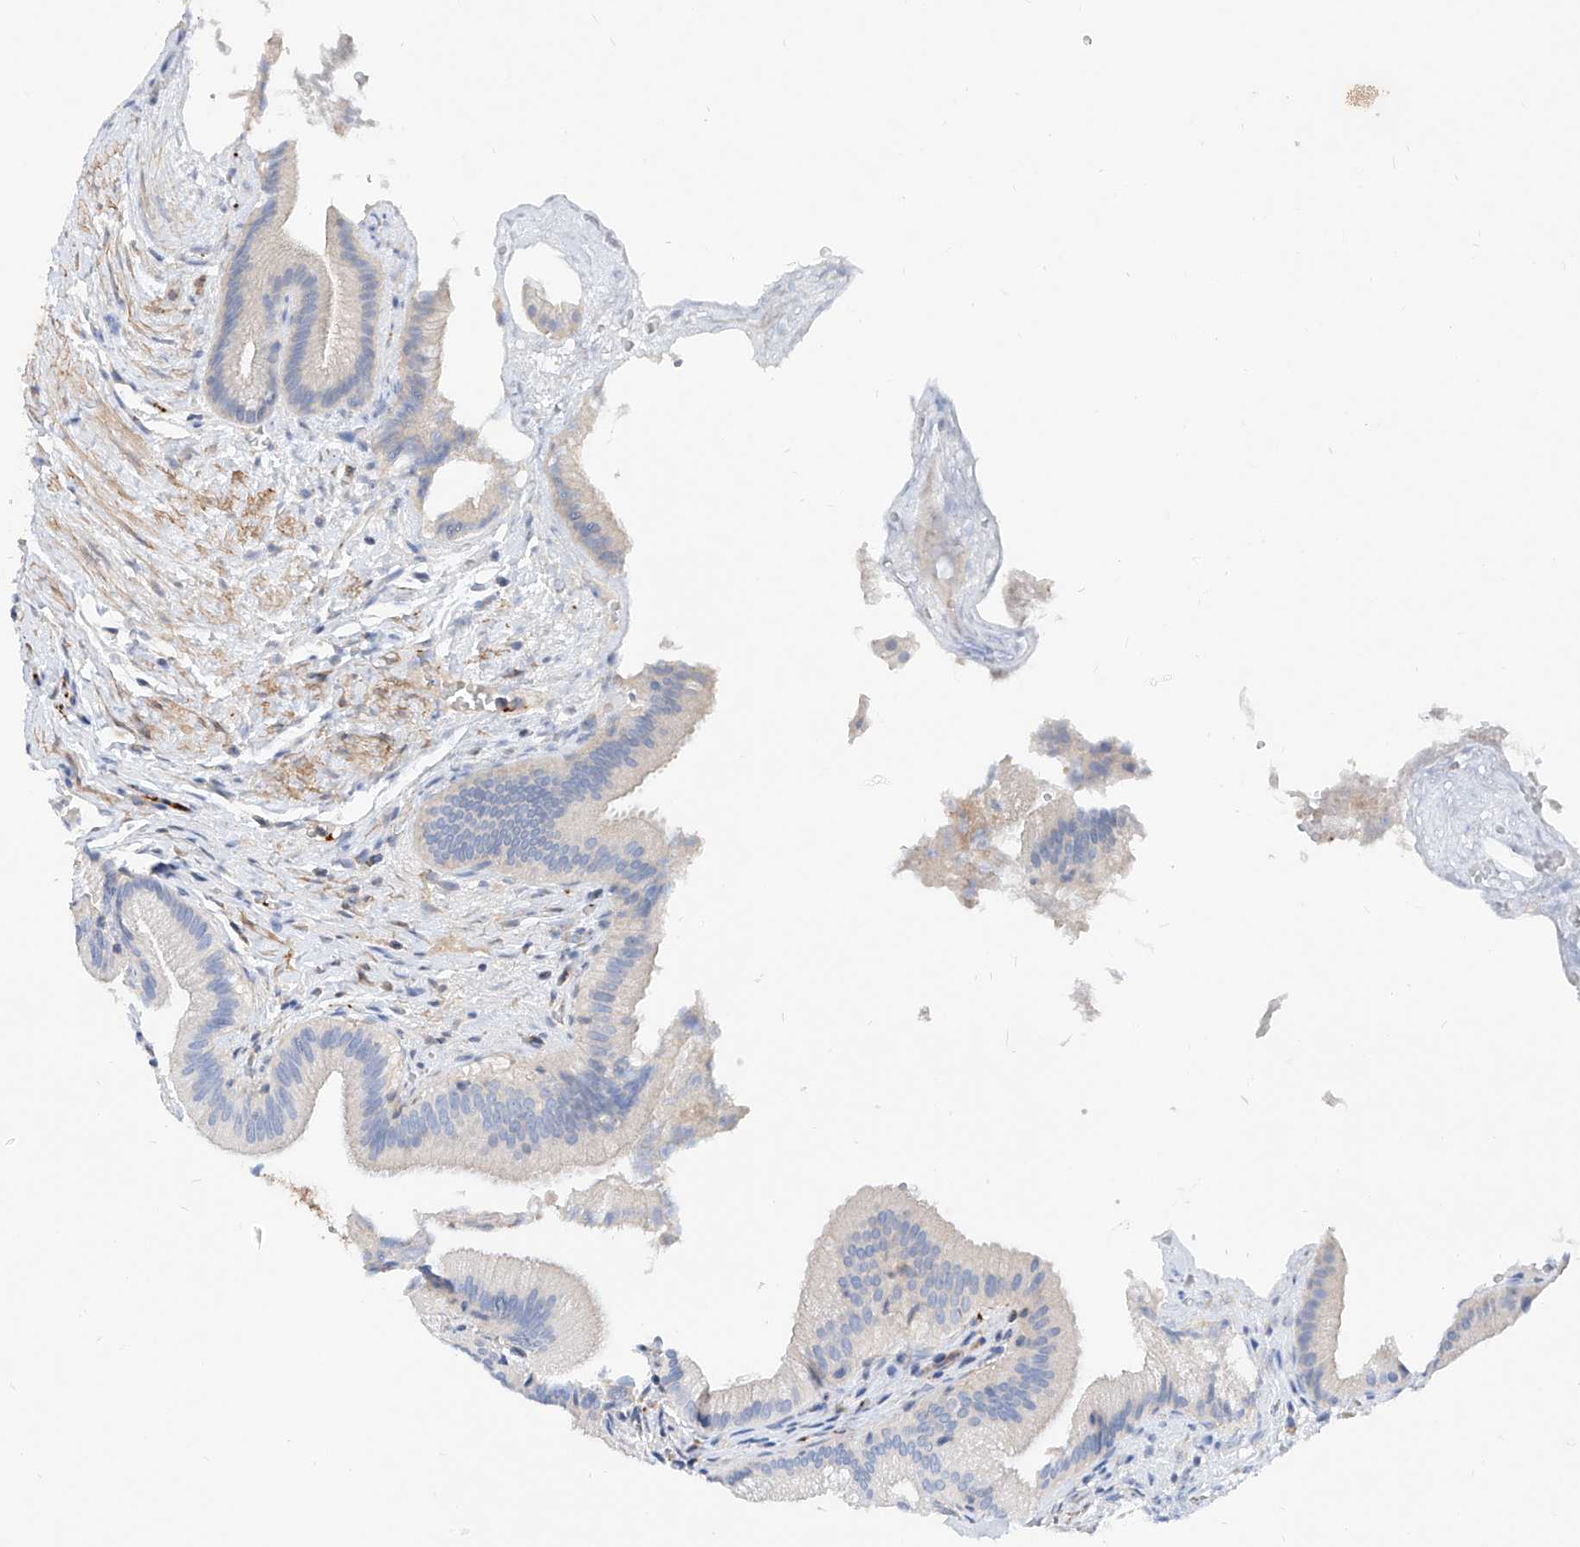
{"staining": {"intensity": "weak", "quantity": "<25%", "location": "cytoplasmic/membranous"}, "tissue": "gallbladder", "cell_type": "Glandular cells", "image_type": "normal", "snomed": [{"axis": "morphology", "description": "Normal tissue, NOS"}, {"axis": "topography", "description": "Gallbladder"}], "caption": "This photomicrograph is of normal gallbladder stained with immunohistochemistry to label a protein in brown with the nuclei are counter-stained blue. There is no staining in glandular cells.", "gene": "TAS2R60", "patient": {"sex": "male", "age": 55}}